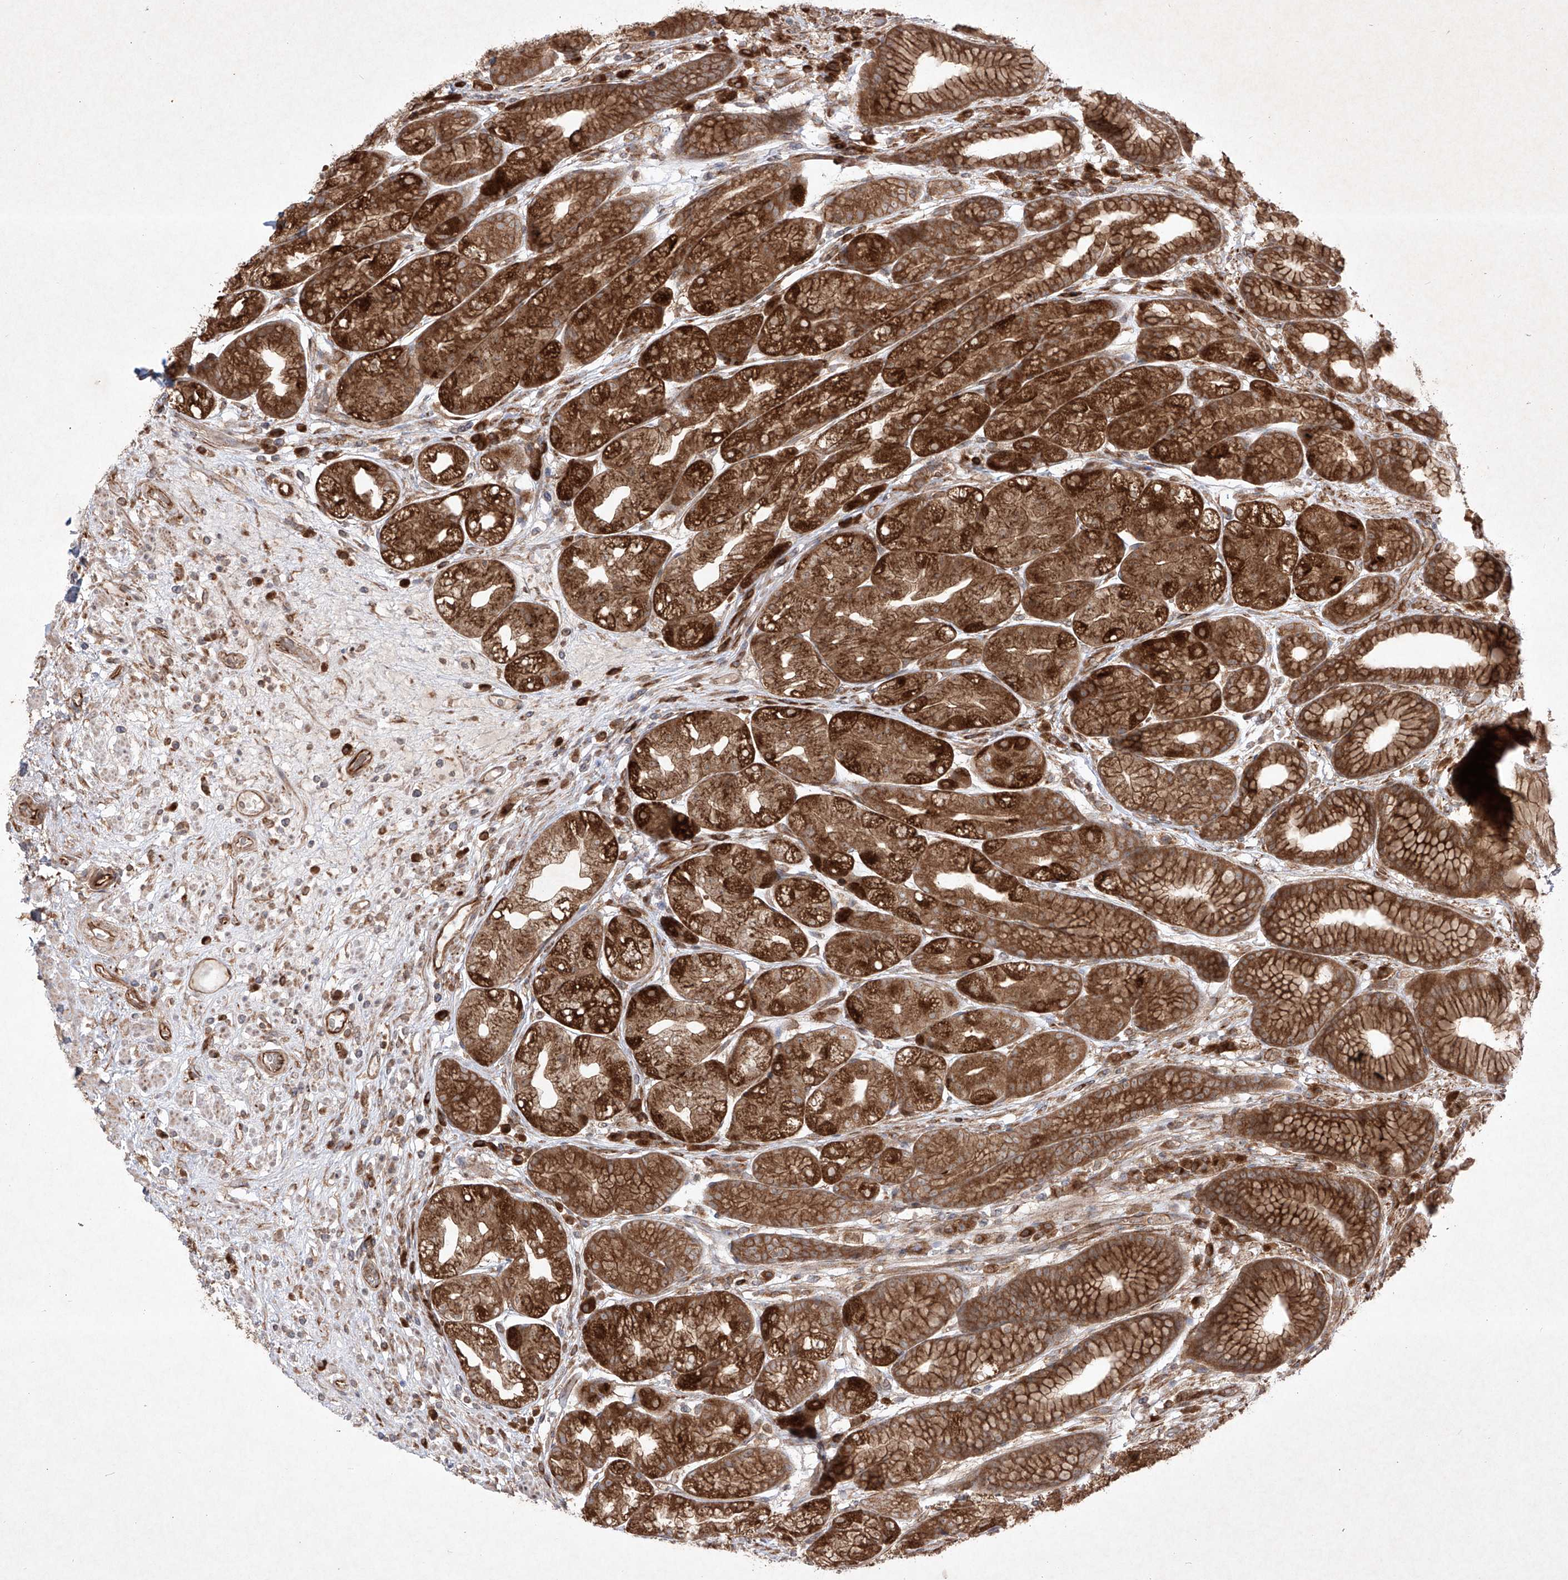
{"staining": {"intensity": "strong", "quantity": ">75%", "location": "cytoplasmic/membranous"}, "tissue": "stomach", "cell_type": "Glandular cells", "image_type": "normal", "snomed": [{"axis": "morphology", "description": "Normal tissue, NOS"}, {"axis": "topography", "description": "Stomach"}], "caption": "Immunohistochemistry (IHC) micrograph of normal stomach stained for a protein (brown), which reveals high levels of strong cytoplasmic/membranous expression in about >75% of glandular cells.", "gene": "YKT6", "patient": {"sex": "male", "age": 57}}